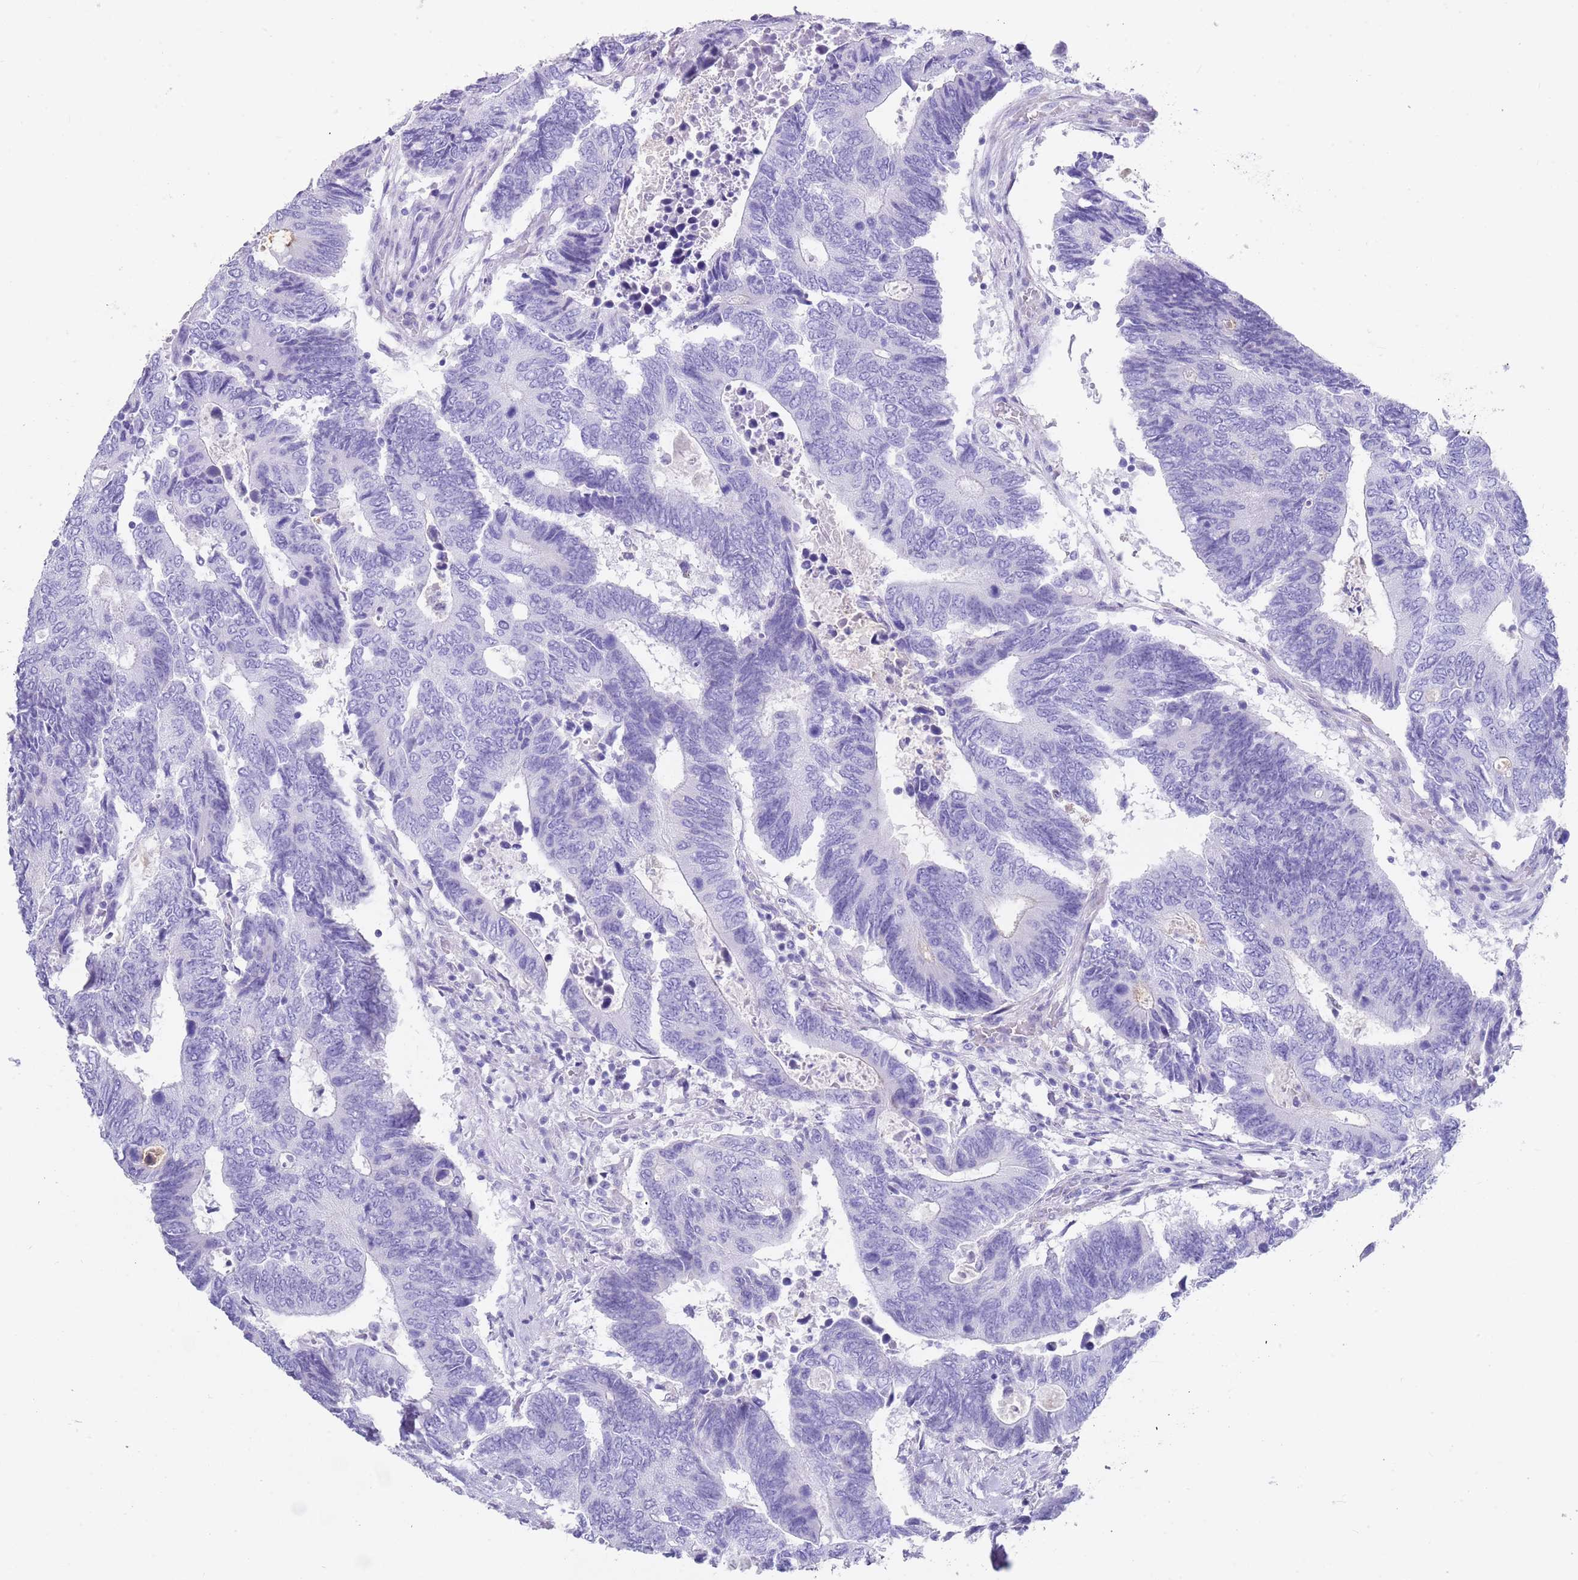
{"staining": {"intensity": "negative", "quantity": "none", "location": "none"}, "tissue": "colorectal cancer", "cell_type": "Tumor cells", "image_type": "cancer", "snomed": [{"axis": "morphology", "description": "Adenocarcinoma, NOS"}, {"axis": "topography", "description": "Colon"}], "caption": "Immunohistochemical staining of human adenocarcinoma (colorectal) displays no significant positivity in tumor cells.", "gene": "CPXM2", "patient": {"sex": "male", "age": 87}}